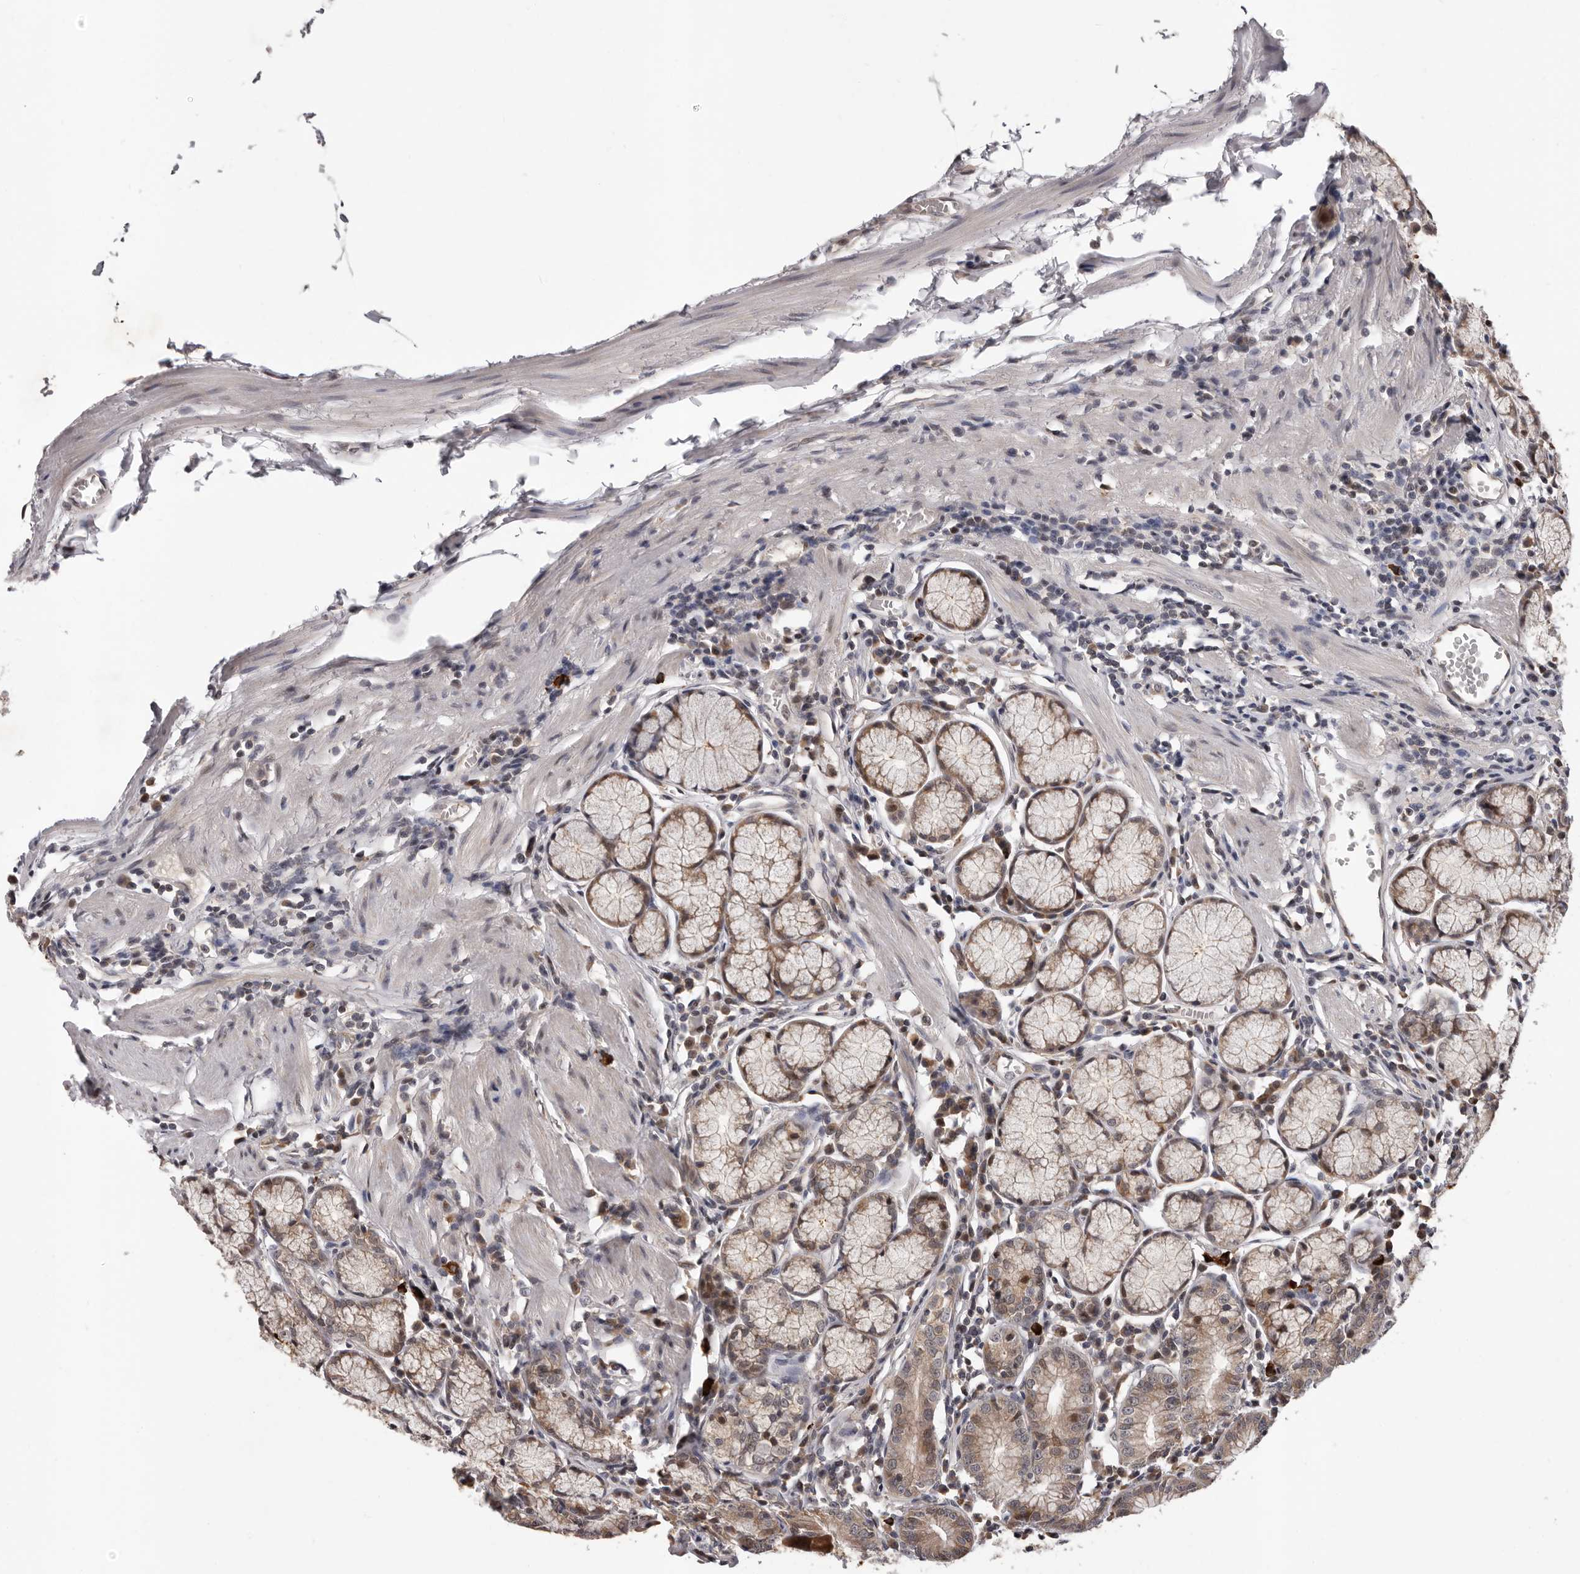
{"staining": {"intensity": "moderate", "quantity": ">75%", "location": "cytoplasmic/membranous,nuclear"}, "tissue": "stomach", "cell_type": "Glandular cells", "image_type": "normal", "snomed": [{"axis": "morphology", "description": "Normal tissue, NOS"}, {"axis": "topography", "description": "Stomach"}], "caption": "A high-resolution image shows IHC staining of normal stomach, which shows moderate cytoplasmic/membranous,nuclear positivity in about >75% of glandular cells. (Stains: DAB (3,3'-diaminobenzidine) in brown, nuclei in blue, Microscopy: brightfield microscopy at high magnification).", "gene": "MED8", "patient": {"sex": "male", "age": 55}}